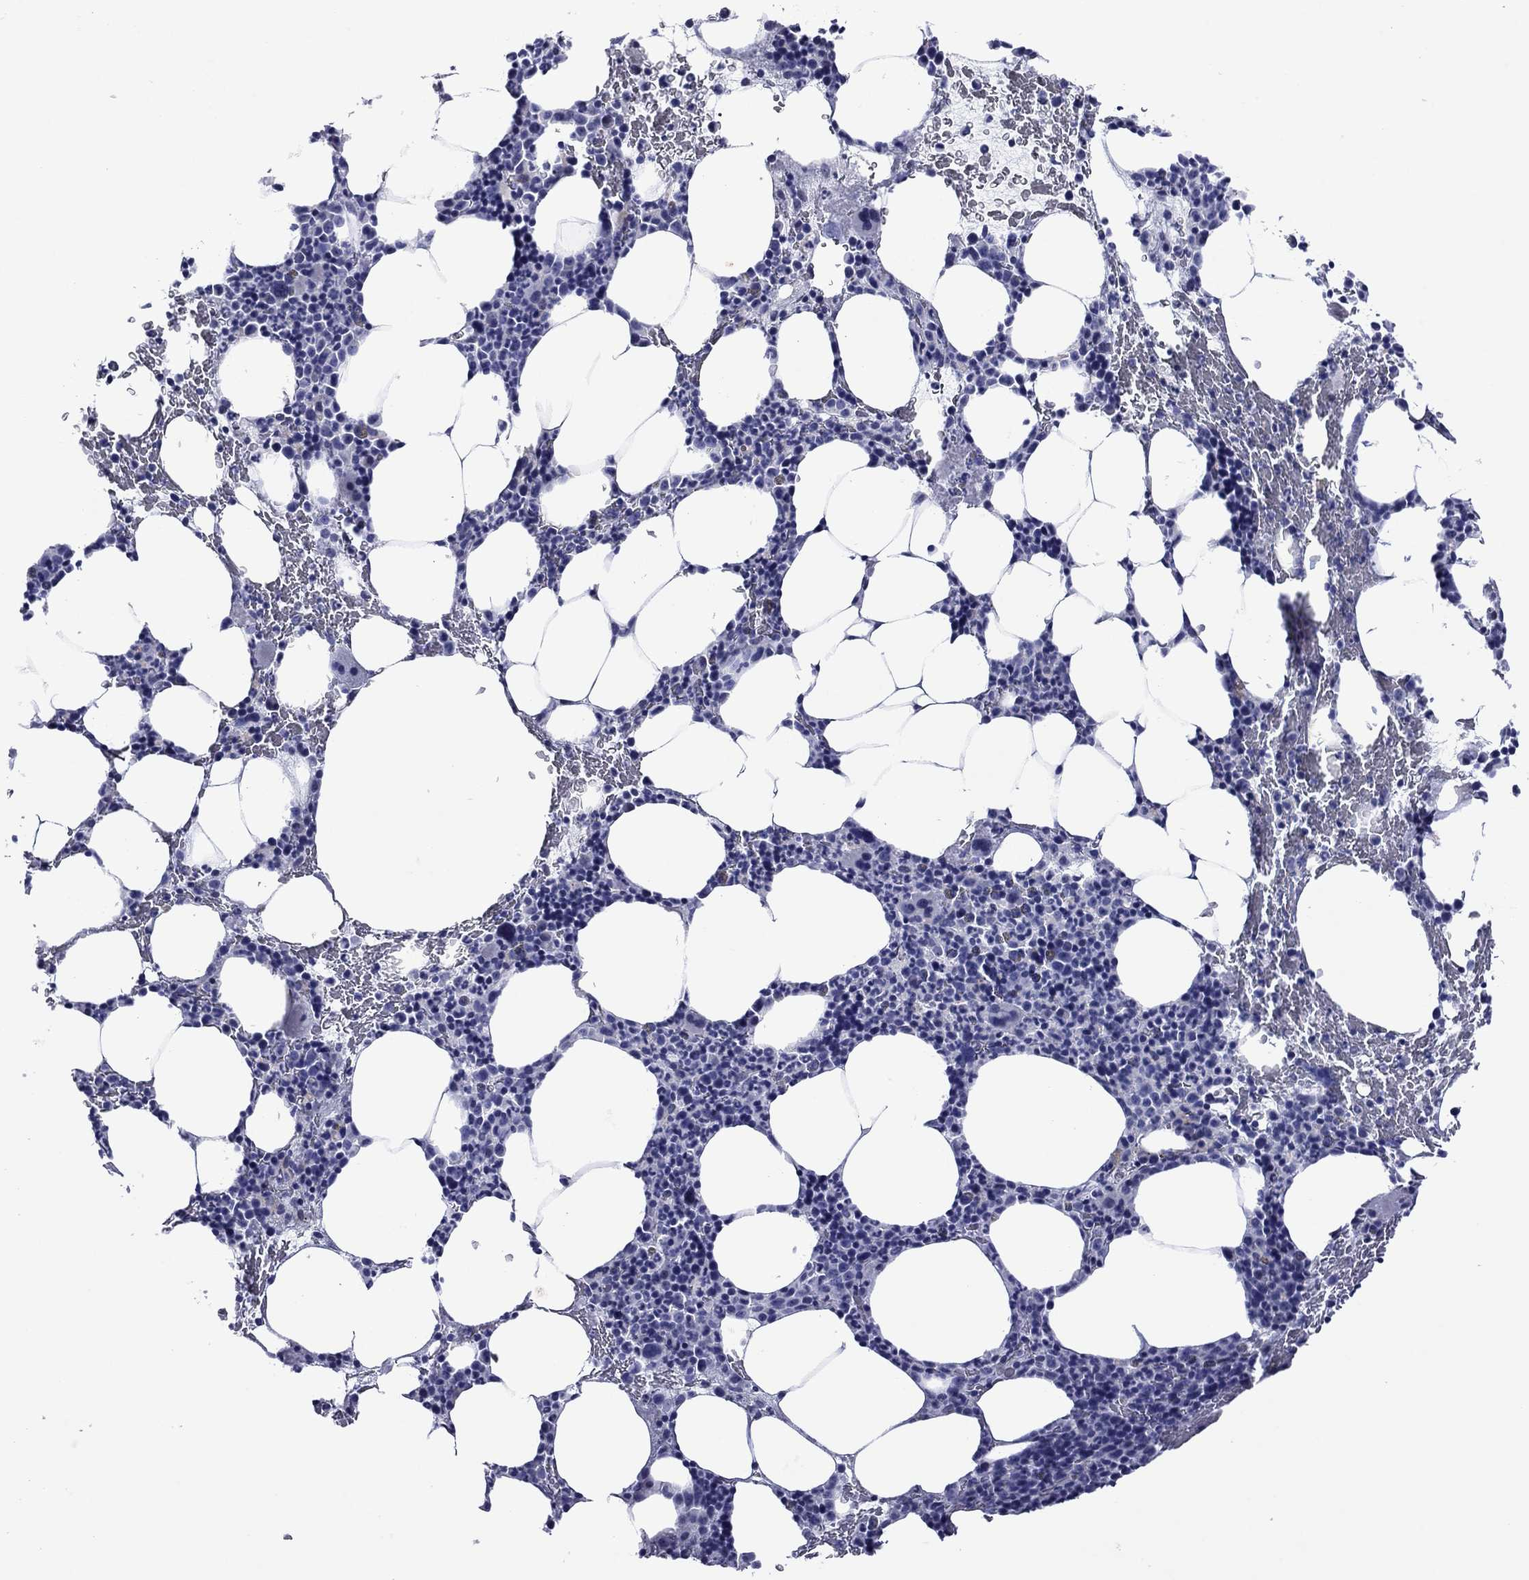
{"staining": {"intensity": "negative", "quantity": "none", "location": "none"}, "tissue": "bone marrow", "cell_type": "Hematopoietic cells", "image_type": "normal", "snomed": [{"axis": "morphology", "description": "Normal tissue, NOS"}, {"axis": "topography", "description": "Bone marrow"}], "caption": "Image shows no protein positivity in hematopoietic cells of unremarkable bone marrow.", "gene": "PIWIL1", "patient": {"sex": "male", "age": 83}}